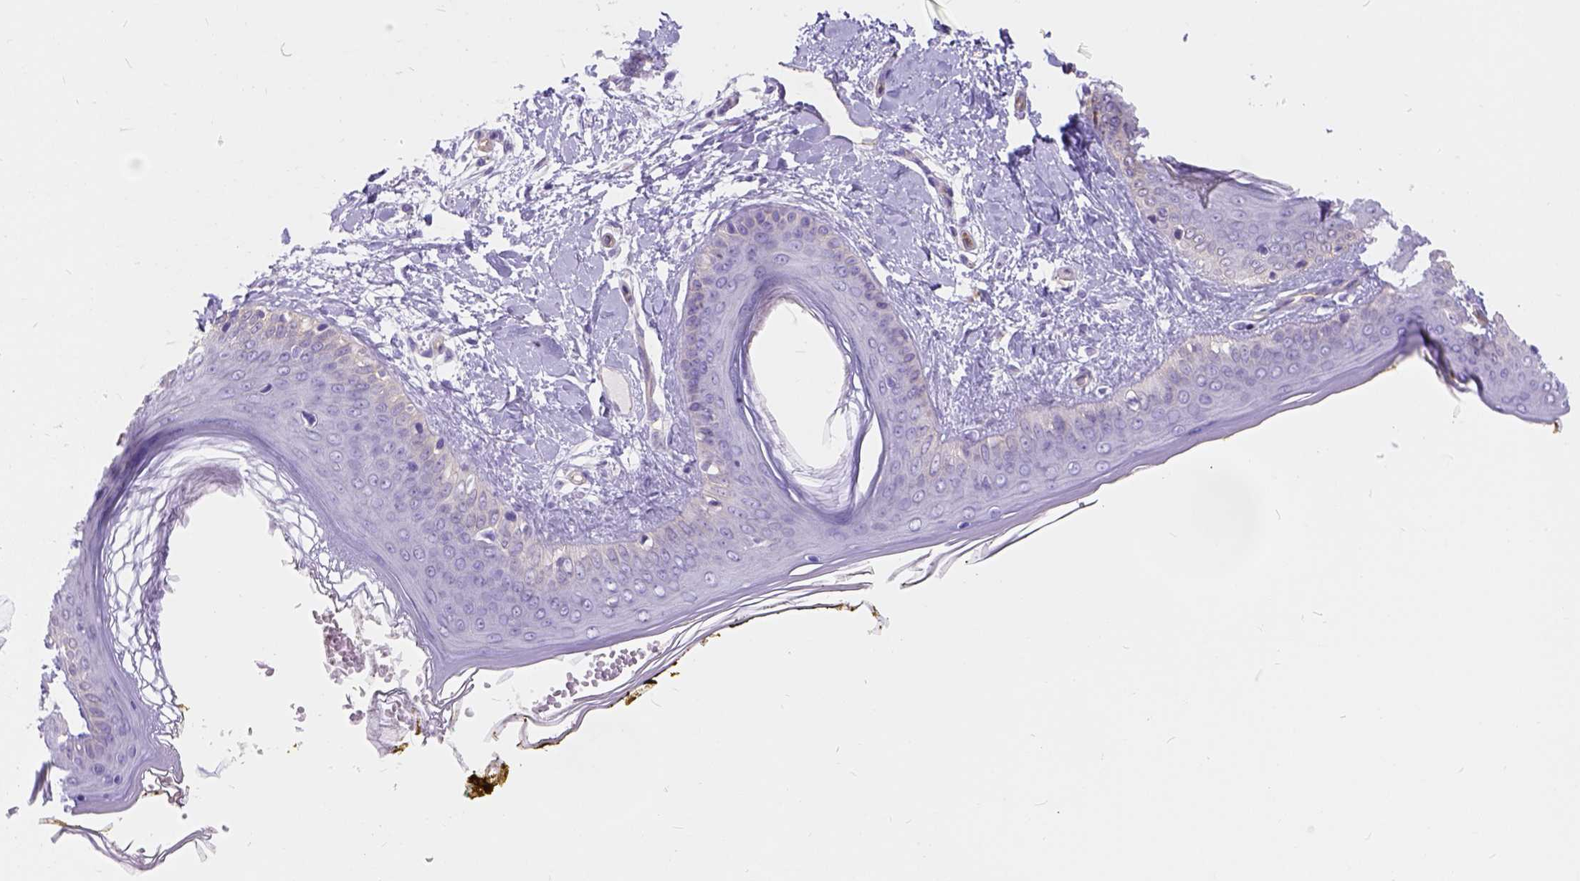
{"staining": {"intensity": "negative", "quantity": "none", "location": "none"}, "tissue": "skin", "cell_type": "Fibroblasts", "image_type": "normal", "snomed": [{"axis": "morphology", "description": "Normal tissue, NOS"}, {"axis": "topography", "description": "Skin"}], "caption": "Immunohistochemistry photomicrograph of unremarkable skin stained for a protein (brown), which exhibits no expression in fibroblasts. Nuclei are stained in blue.", "gene": "PHF7", "patient": {"sex": "female", "age": 34}}